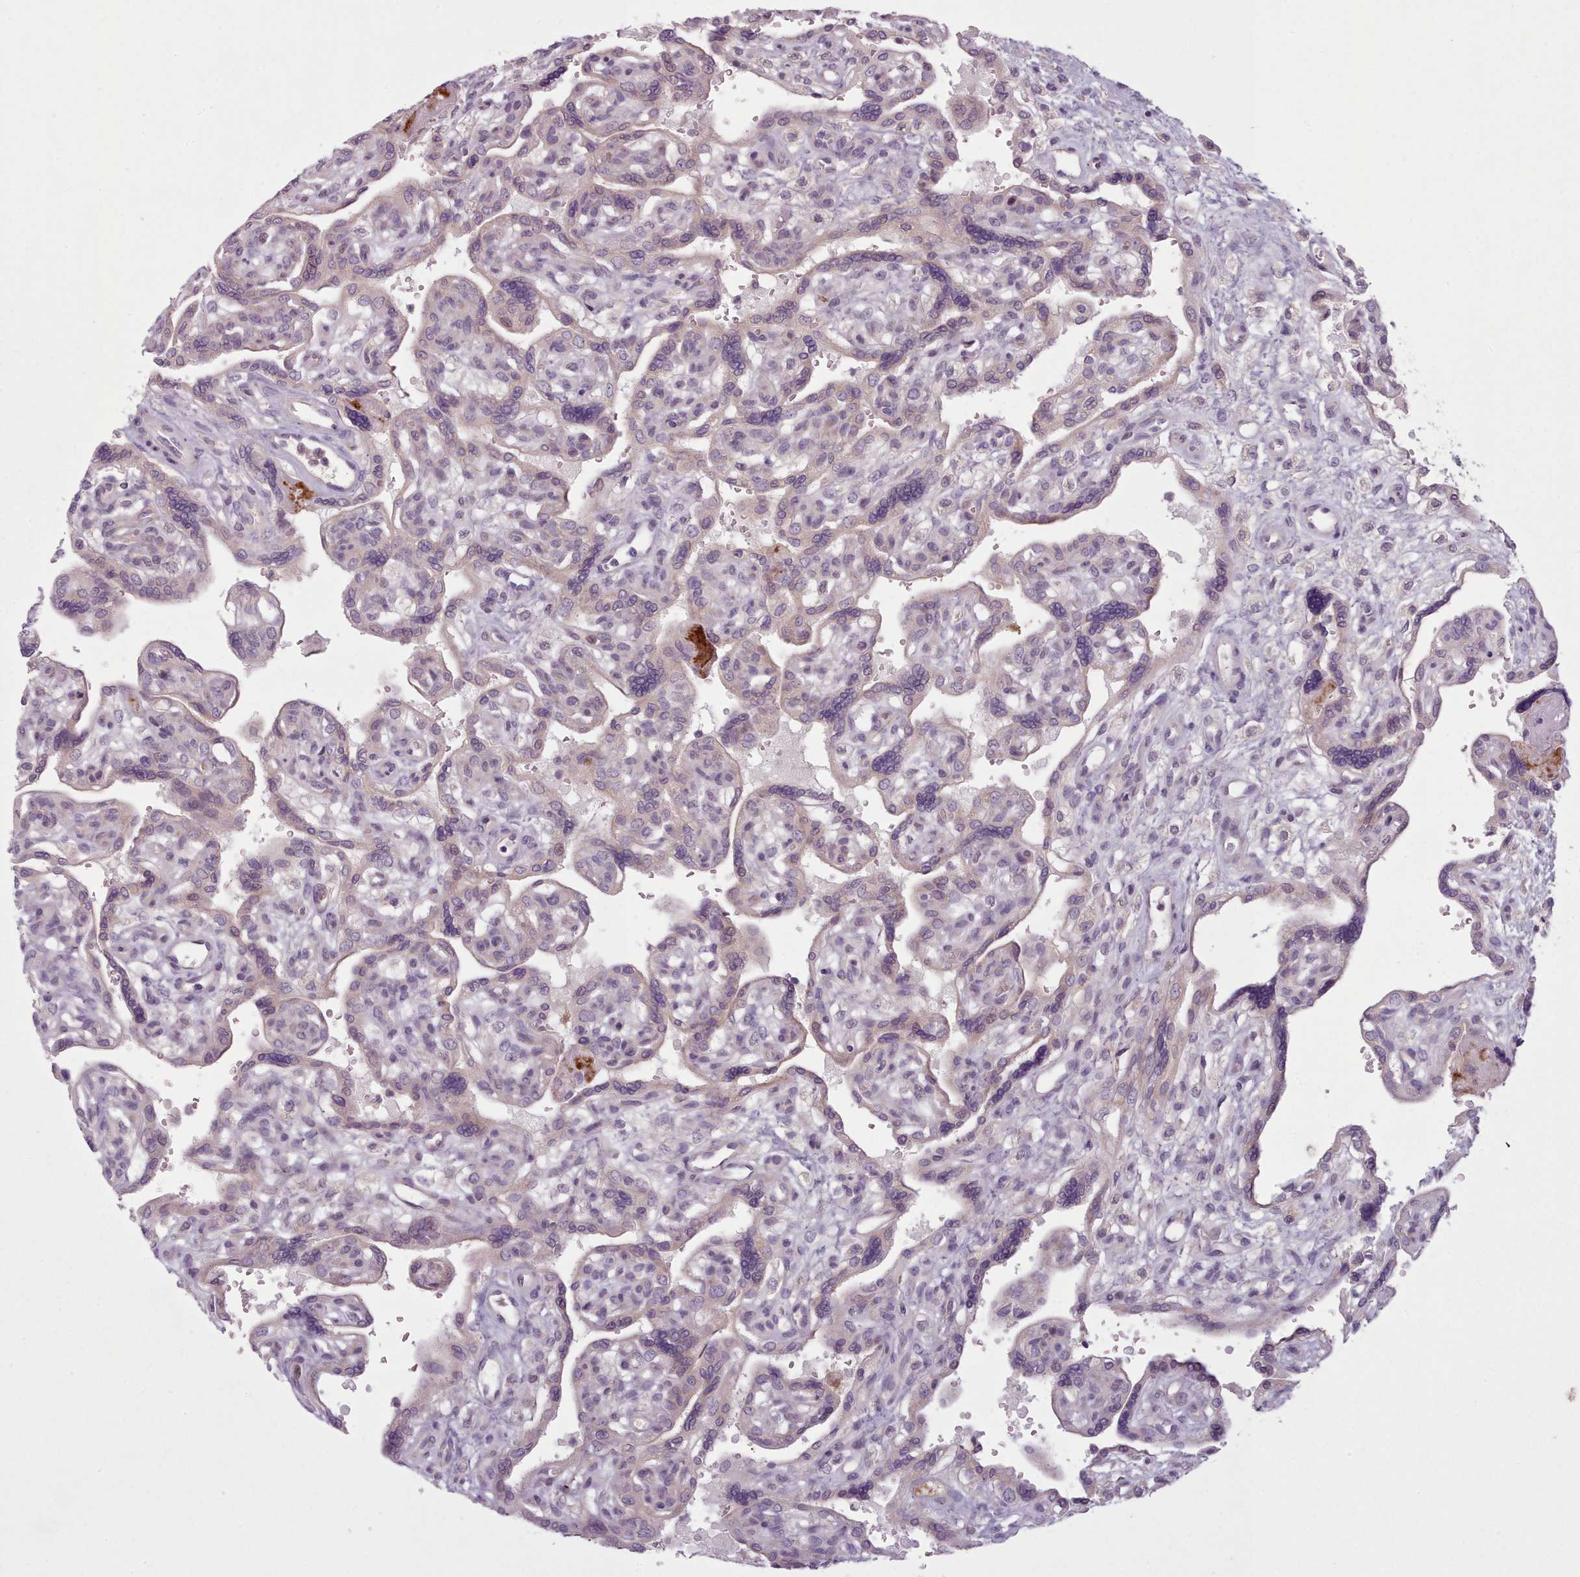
{"staining": {"intensity": "weak", "quantity": "<25%", "location": "cytoplasmic/membranous"}, "tissue": "placenta", "cell_type": "Decidual cells", "image_type": "normal", "snomed": [{"axis": "morphology", "description": "Normal tissue, NOS"}, {"axis": "topography", "description": "Placenta"}], "caption": "This histopathology image is of benign placenta stained with IHC to label a protein in brown with the nuclei are counter-stained blue. There is no staining in decidual cells. The staining was performed using DAB to visualize the protein expression in brown, while the nuclei were stained in blue with hematoxylin (Magnification: 20x).", "gene": "LAPTM5", "patient": {"sex": "female", "age": 39}}